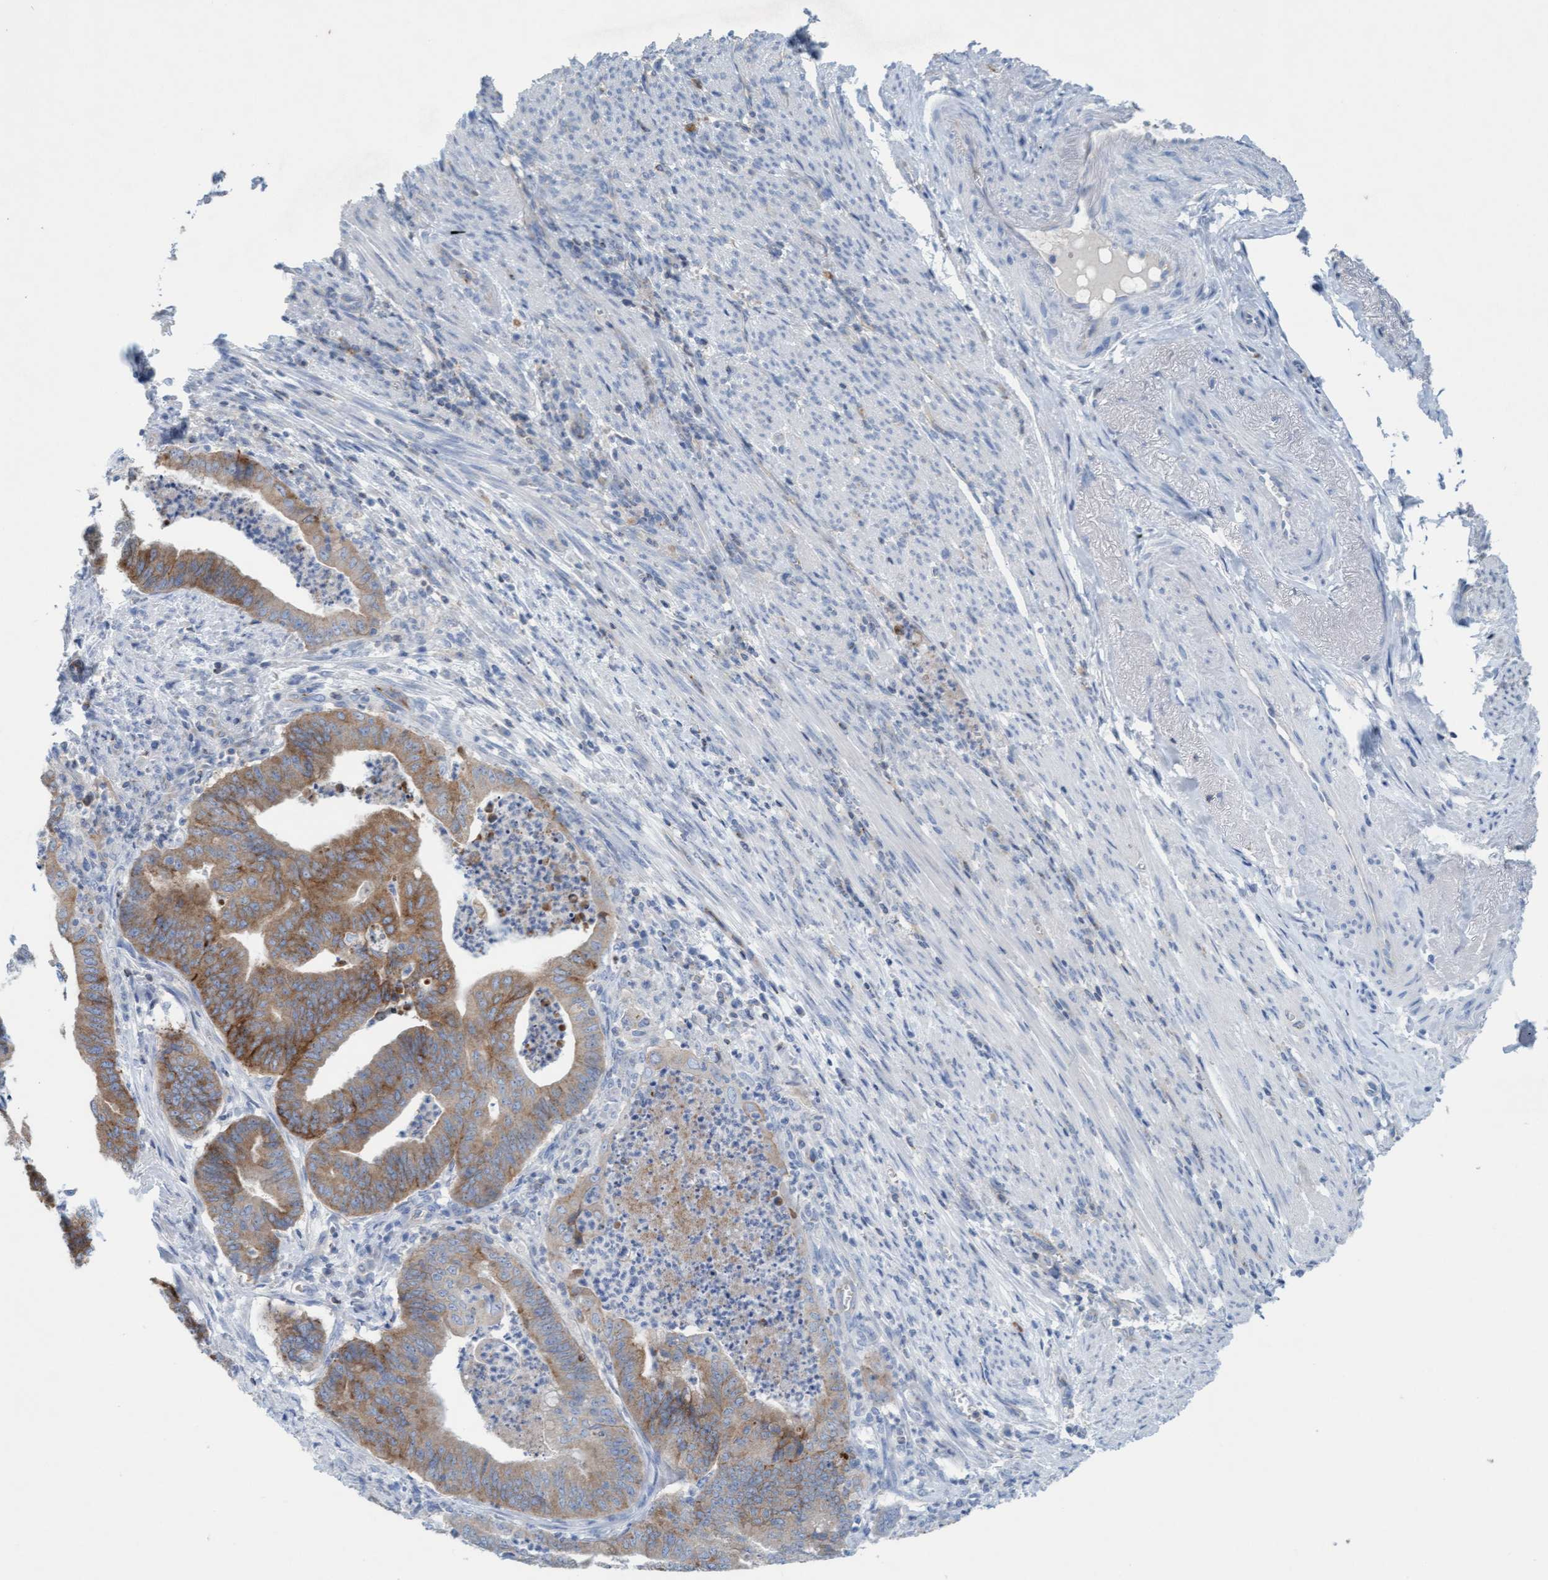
{"staining": {"intensity": "moderate", "quantity": ">75%", "location": "cytoplasmic/membranous"}, "tissue": "endometrial cancer", "cell_type": "Tumor cells", "image_type": "cancer", "snomed": [{"axis": "morphology", "description": "Polyp, NOS"}, {"axis": "morphology", "description": "Adenocarcinoma, NOS"}, {"axis": "morphology", "description": "Adenoma, NOS"}, {"axis": "topography", "description": "Endometrium"}], "caption": "Protein analysis of endometrial cancer (polyp) tissue displays moderate cytoplasmic/membranous positivity in approximately >75% of tumor cells. The protein of interest is stained brown, and the nuclei are stained in blue (DAB IHC with brightfield microscopy, high magnification).", "gene": "SIGIRR", "patient": {"sex": "female", "age": 79}}